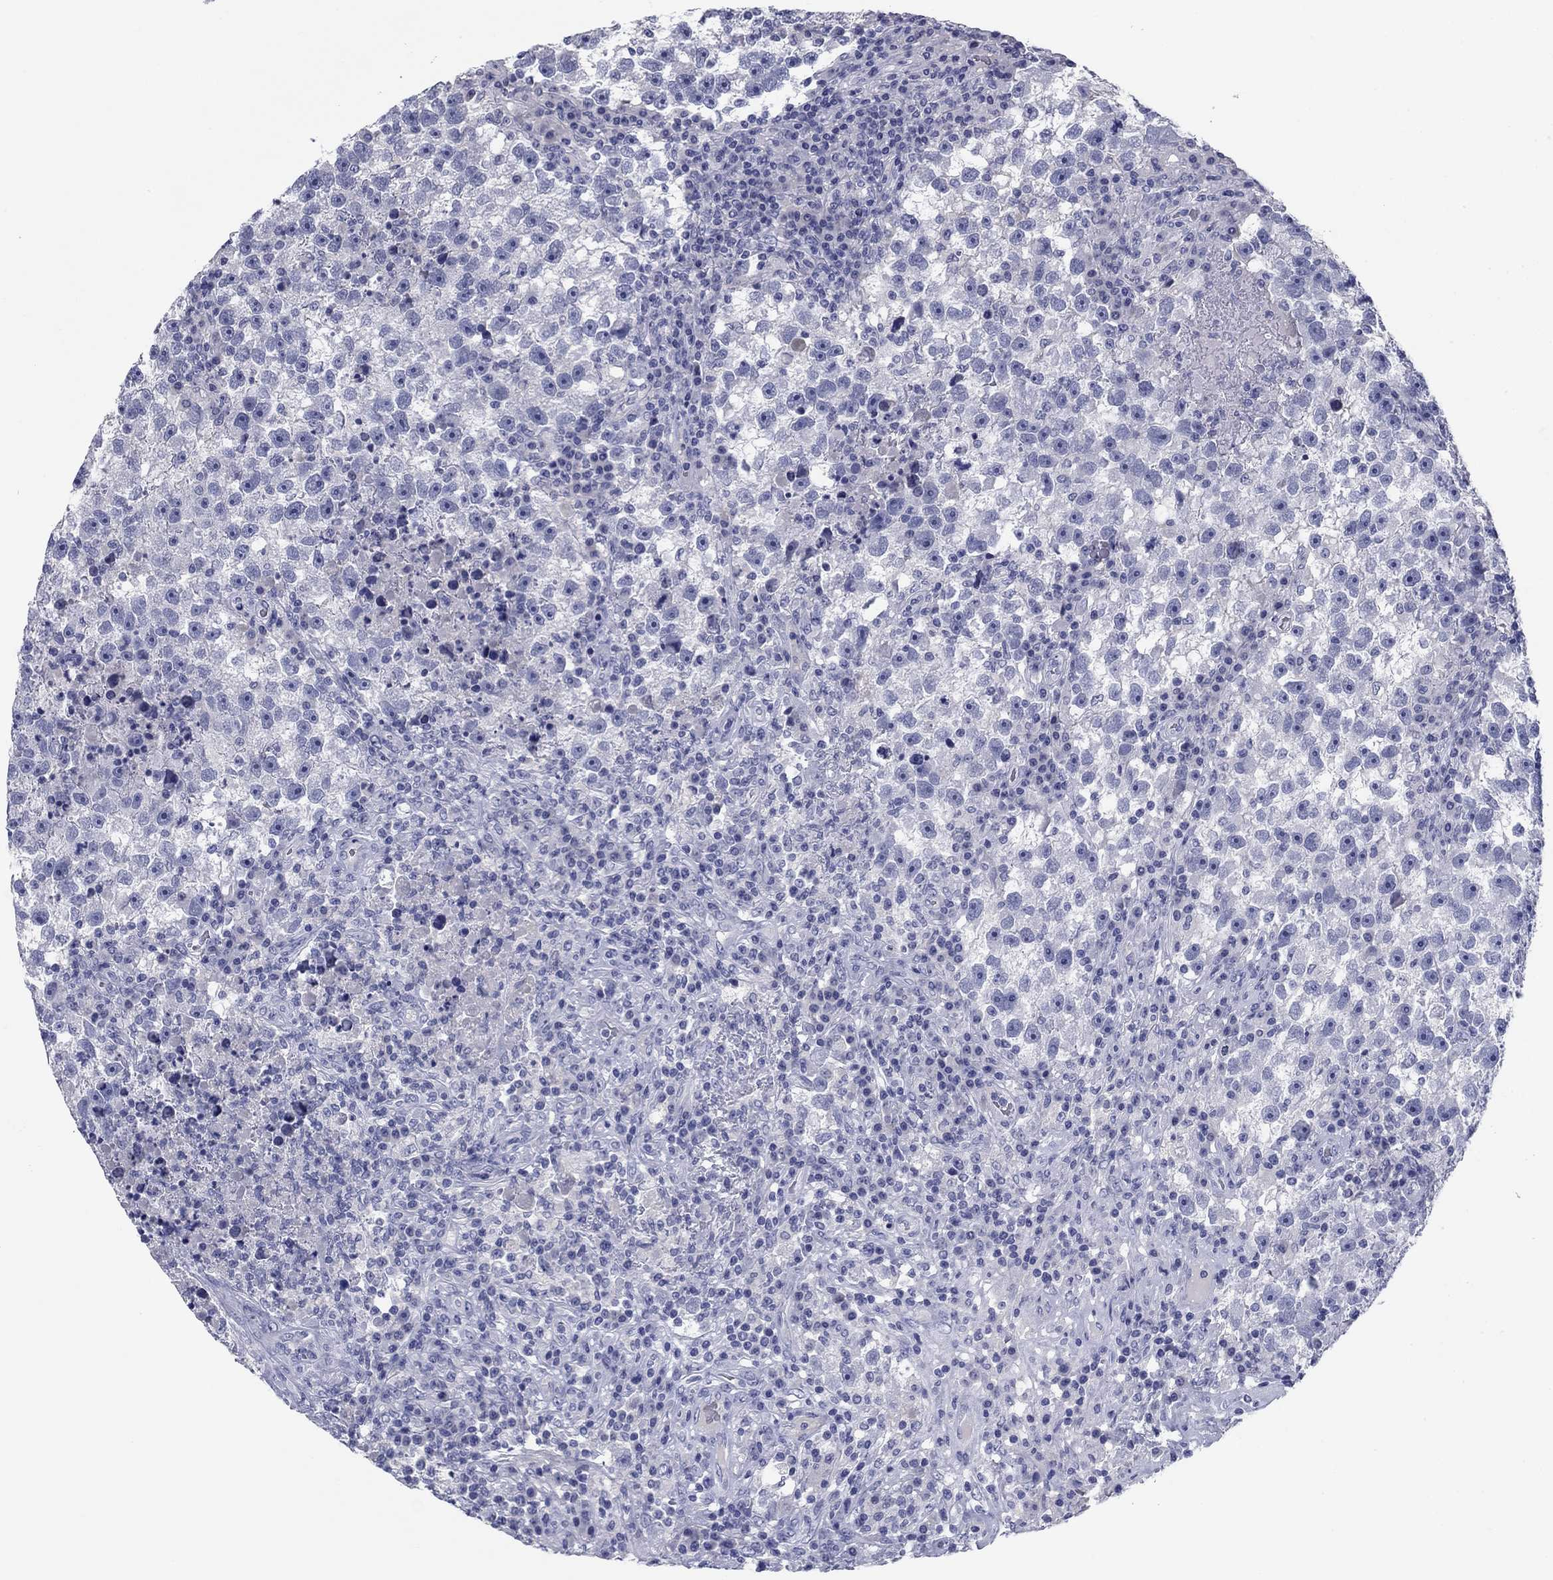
{"staining": {"intensity": "negative", "quantity": "none", "location": "none"}, "tissue": "testis cancer", "cell_type": "Tumor cells", "image_type": "cancer", "snomed": [{"axis": "morphology", "description": "Seminoma, NOS"}, {"axis": "topography", "description": "Testis"}], "caption": "The immunohistochemistry photomicrograph has no significant staining in tumor cells of testis cancer (seminoma) tissue.", "gene": "KCNH1", "patient": {"sex": "male", "age": 47}}